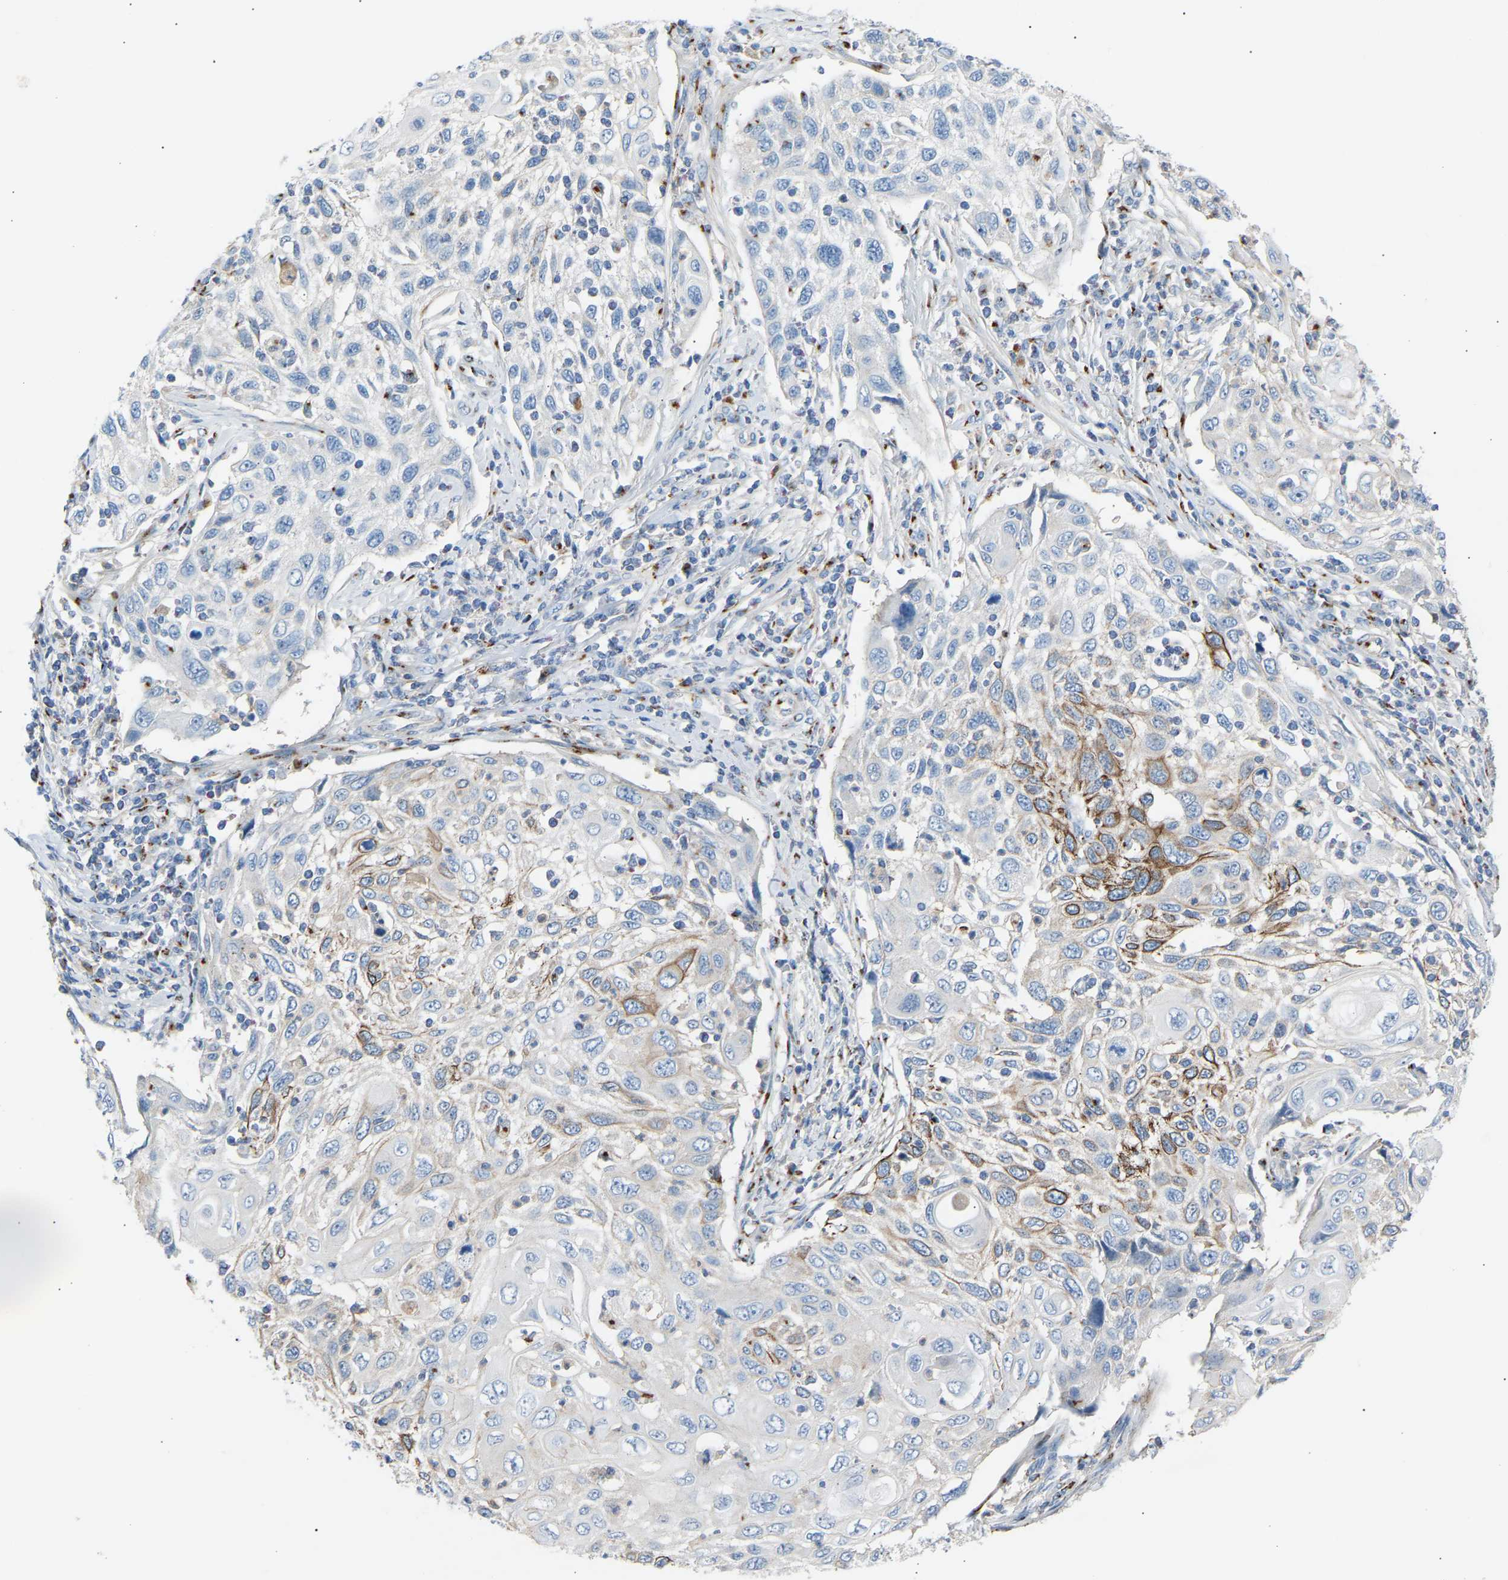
{"staining": {"intensity": "moderate", "quantity": "<25%", "location": "cytoplasmic/membranous"}, "tissue": "cervical cancer", "cell_type": "Tumor cells", "image_type": "cancer", "snomed": [{"axis": "morphology", "description": "Squamous cell carcinoma, NOS"}, {"axis": "topography", "description": "Cervix"}], "caption": "High-magnification brightfield microscopy of cervical cancer (squamous cell carcinoma) stained with DAB (3,3'-diaminobenzidine) (brown) and counterstained with hematoxylin (blue). tumor cells exhibit moderate cytoplasmic/membranous positivity is seen in approximately<25% of cells.", "gene": "CYREN", "patient": {"sex": "female", "age": 70}}